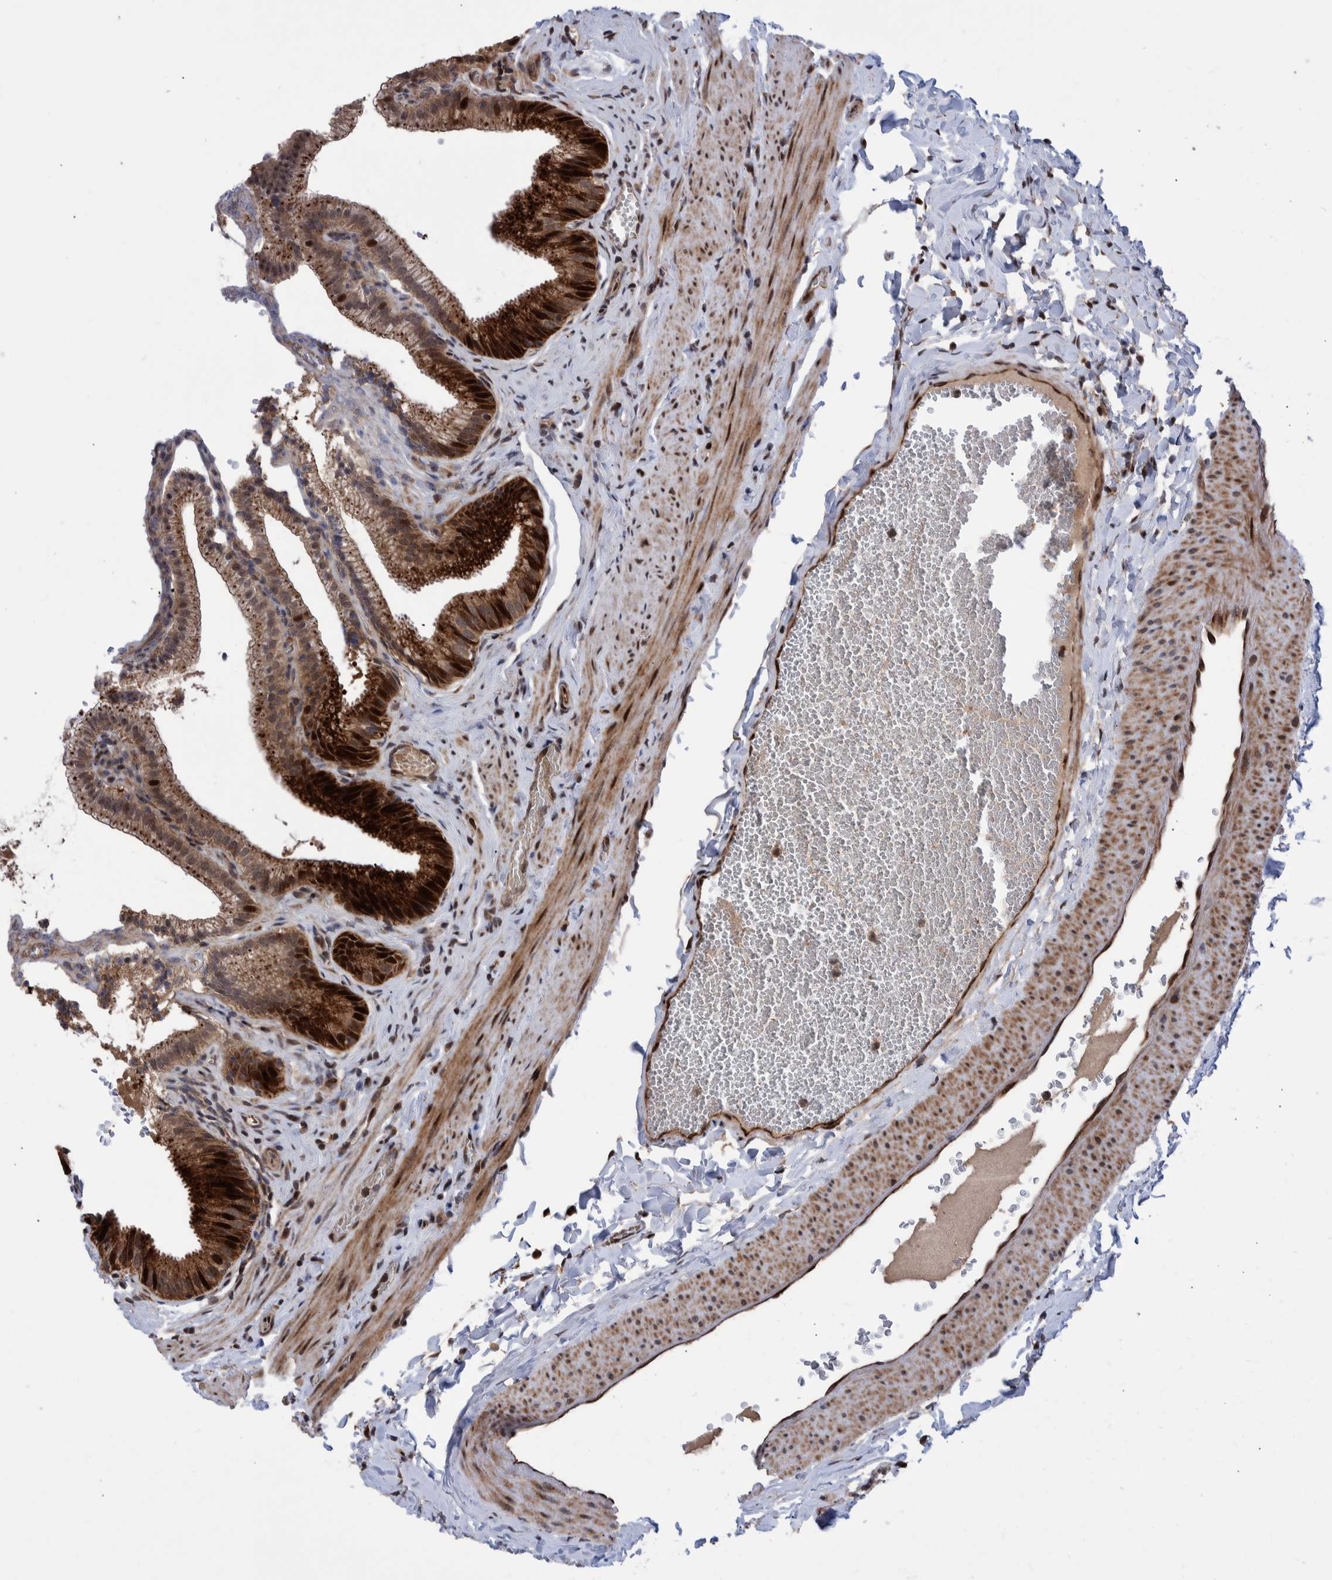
{"staining": {"intensity": "strong", "quantity": ">75%", "location": "cytoplasmic/membranous,nuclear"}, "tissue": "gallbladder", "cell_type": "Glandular cells", "image_type": "normal", "snomed": [{"axis": "morphology", "description": "Normal tissue, NOS"}, {"axis": "topography", "description": "Gallbladder"}], "caption": "Protein staining of benign gallbladder exhibits strong cytoplasmic/membranous,nuclear positivity in about >75% of glandular cells. (DAB IHC with brightfield microscopy, high magnification).", "gene": "SHISA6", "patient": {"sex": "male", "age": 38}}